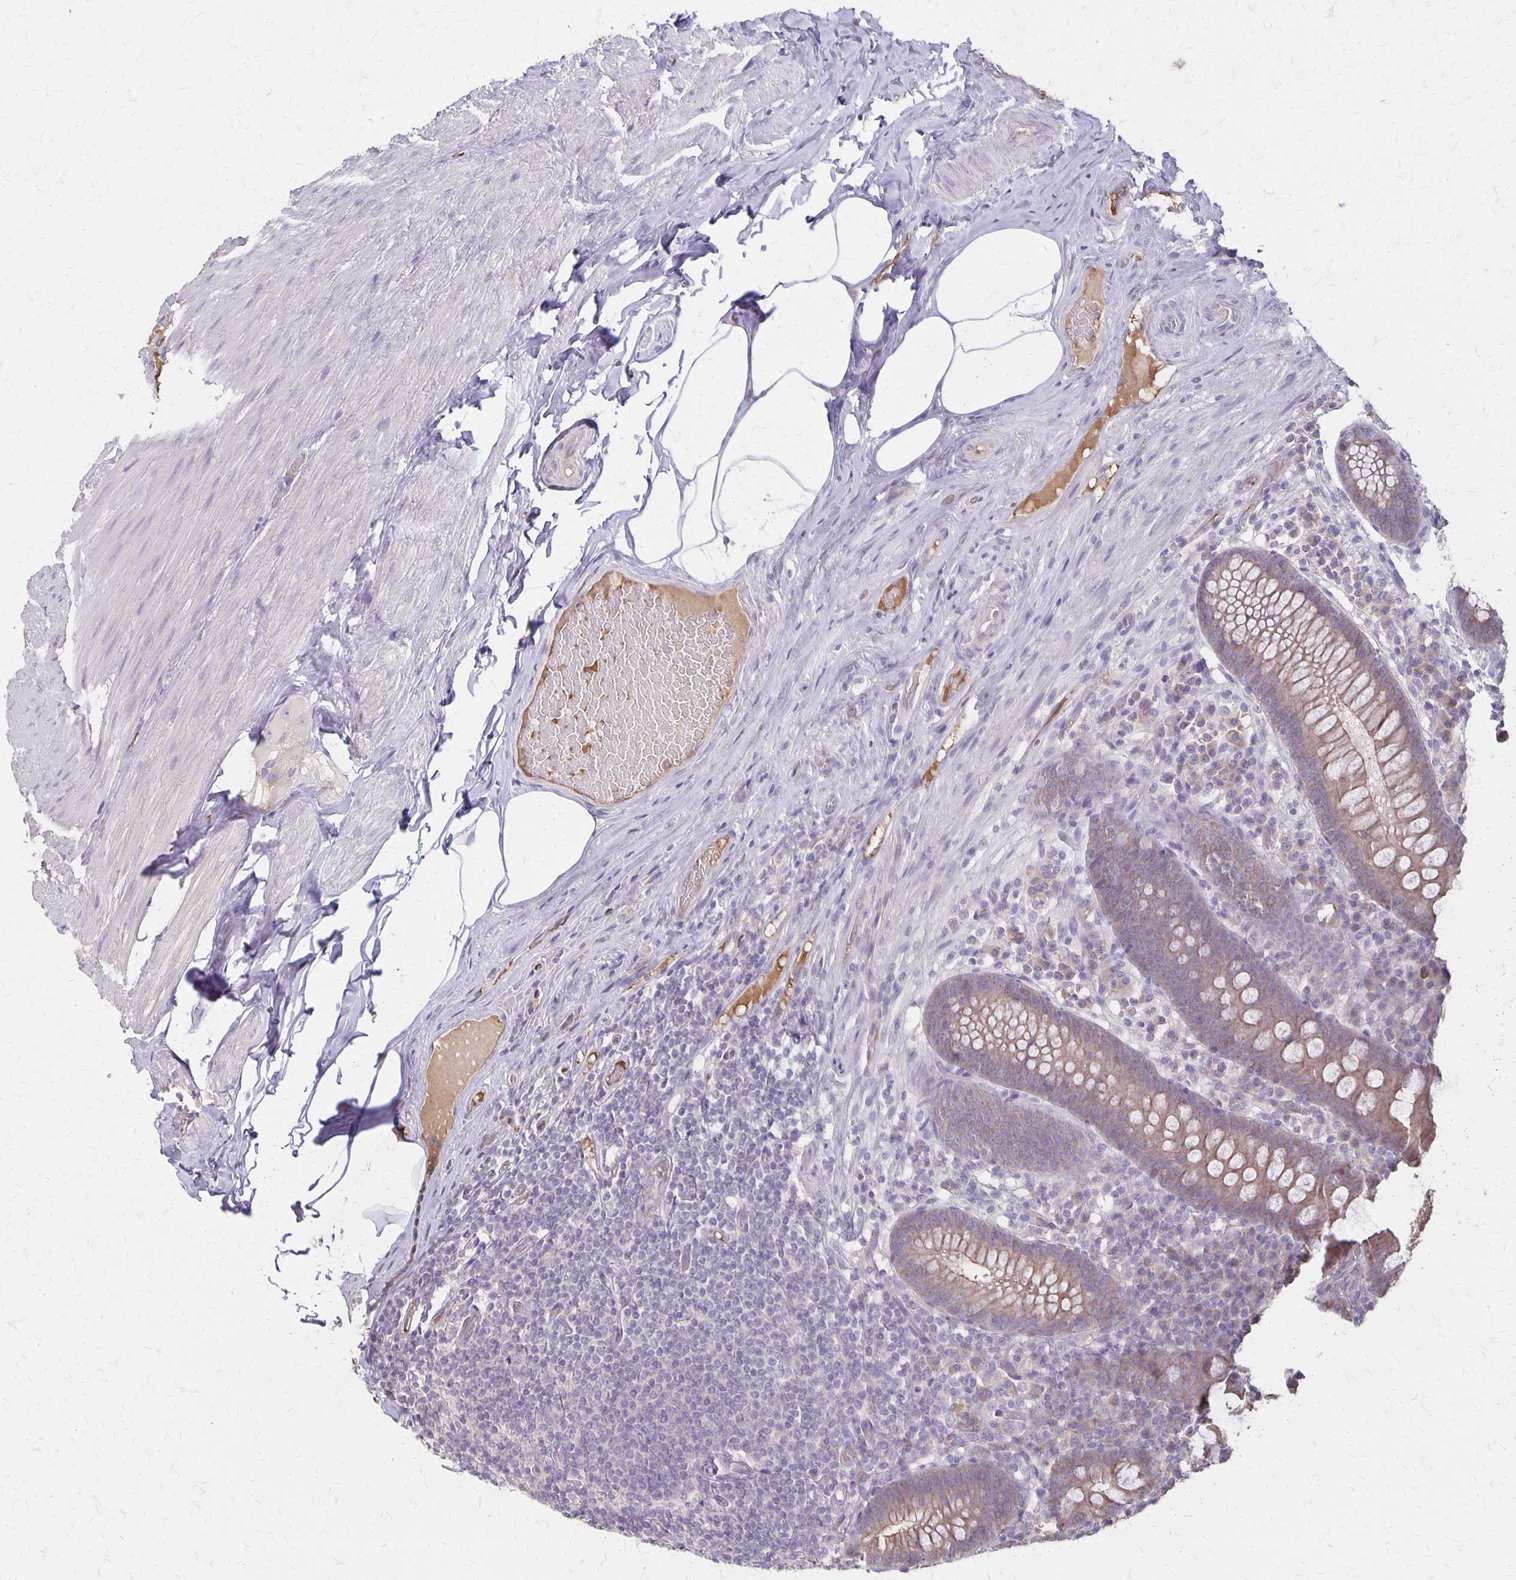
{"staining": {"intensity": "moderate", "quantity": ">75%", "location": "cytoplasmic/membranous"}, "tissue": "appendix", "cell_type": "Glandular cells", "image_type": "normal", "snomed": [{"axis": "morphology", "description": "Normal tissue, NOS"}, {"axis": "topography", "description": "Appendix"}], "caption": "The micrograph shows immunohistochemical staining of benign appendix. There is moderate cytoplasmic/membranous expression is appreciated in about >75% of glandular cells.", "gene": "PROM2", "patient": {"sex": "male", "age": 71}}